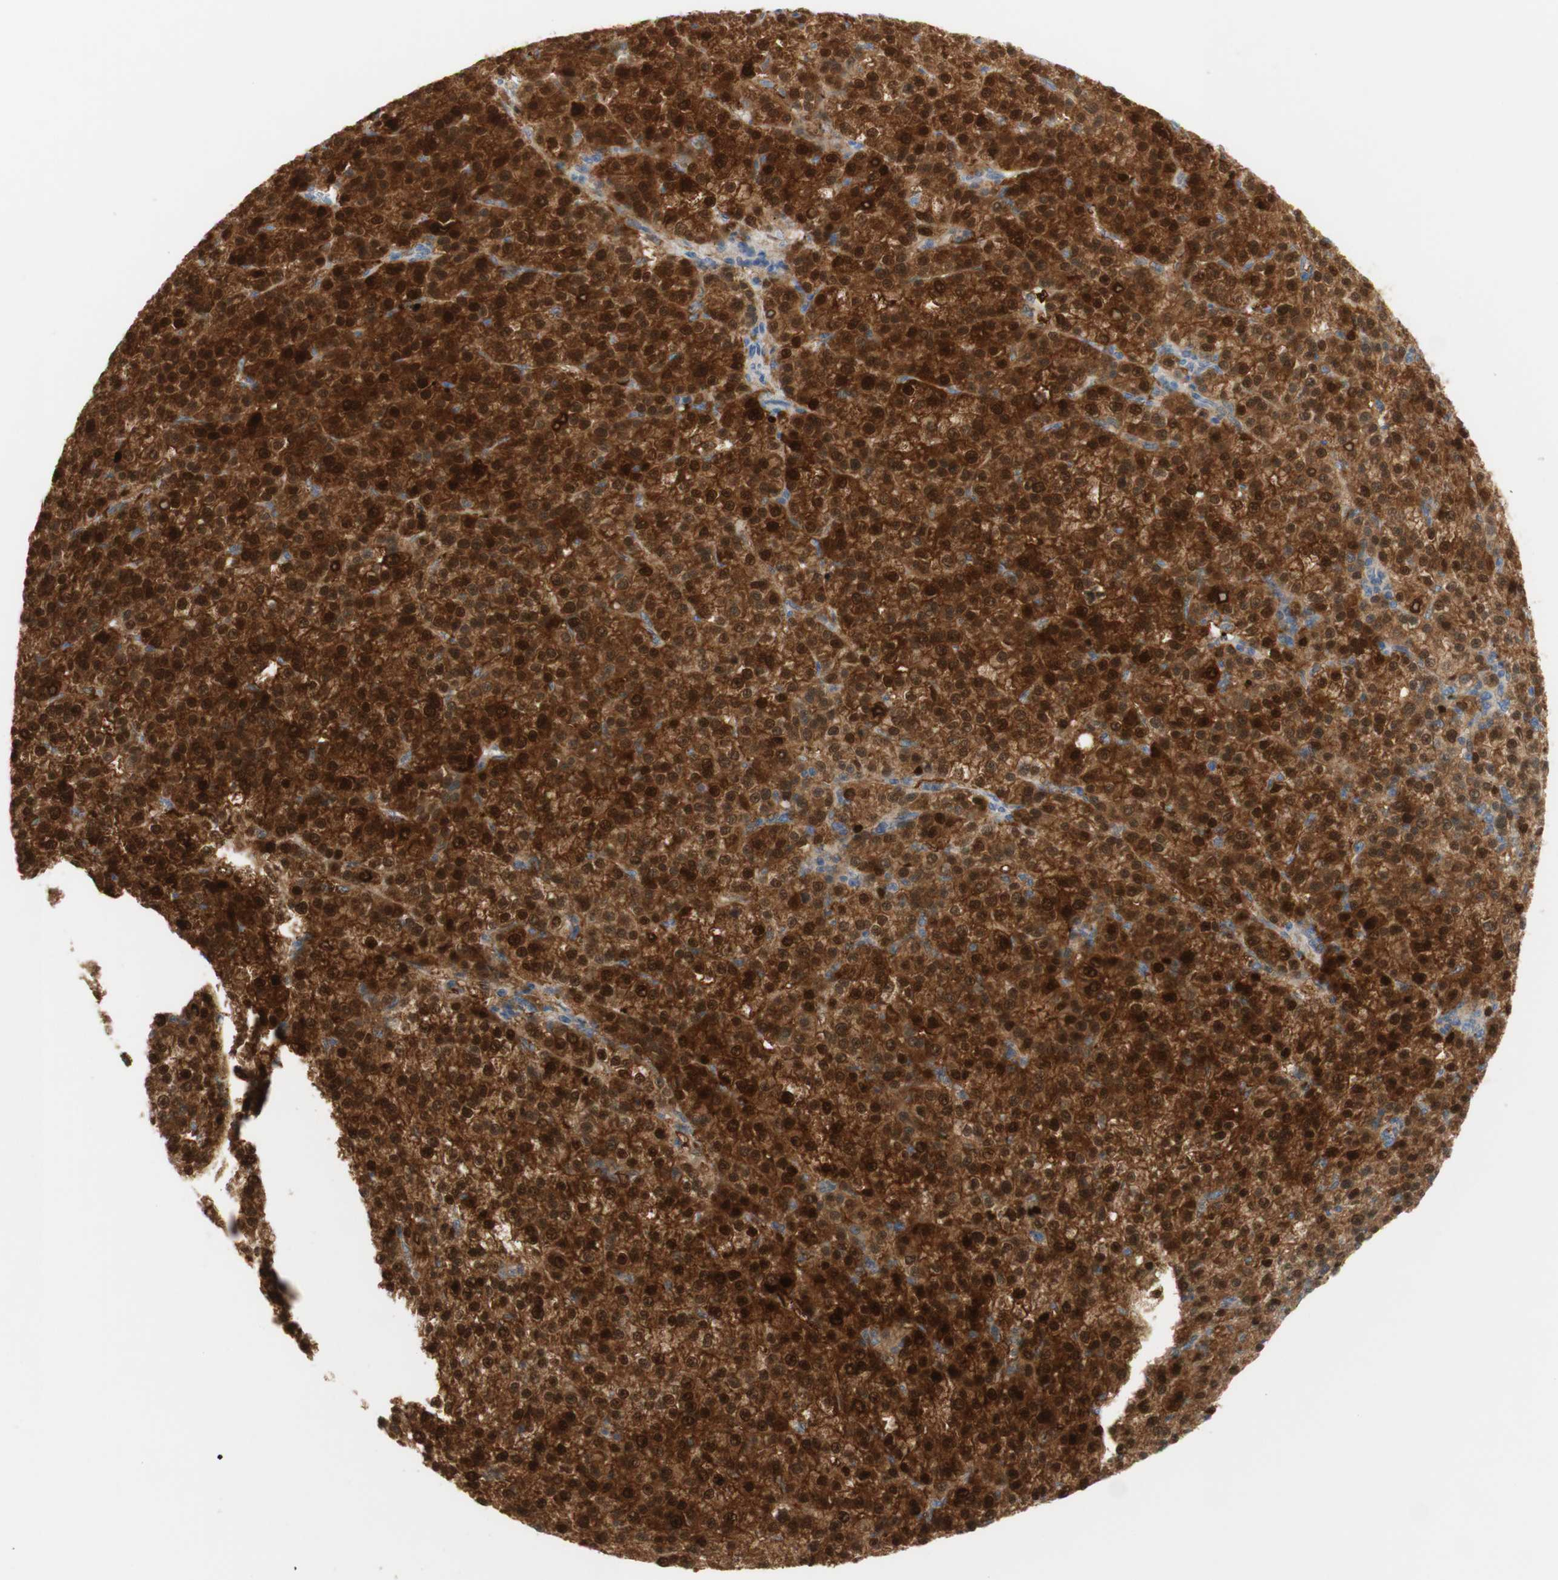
{"staining": {"intensity": "strong", "quantity": ">75%", "location": "cytoplasmic/membranous,nuclear"}, "tissue": "liver cancer", "cell_type": "Tumor cells", "image_type": "cancer", "snomed": [{"axis": "morphology", "description": "Carcinoma, Hepatocellular, NOS"}, {"axis": "topography", "description": "Liver"}], "caption": "DAB immunohistochemical staining of liver cancer exhibits strong cytoplasmic/membranous and nuclear protein expression in about >75% of tumor cells. (DAB IHC, brown staining for protein, blue staining for nuclei).", "gene": "SELENBP1", "patient": {"sex": "female", "age": 58}}